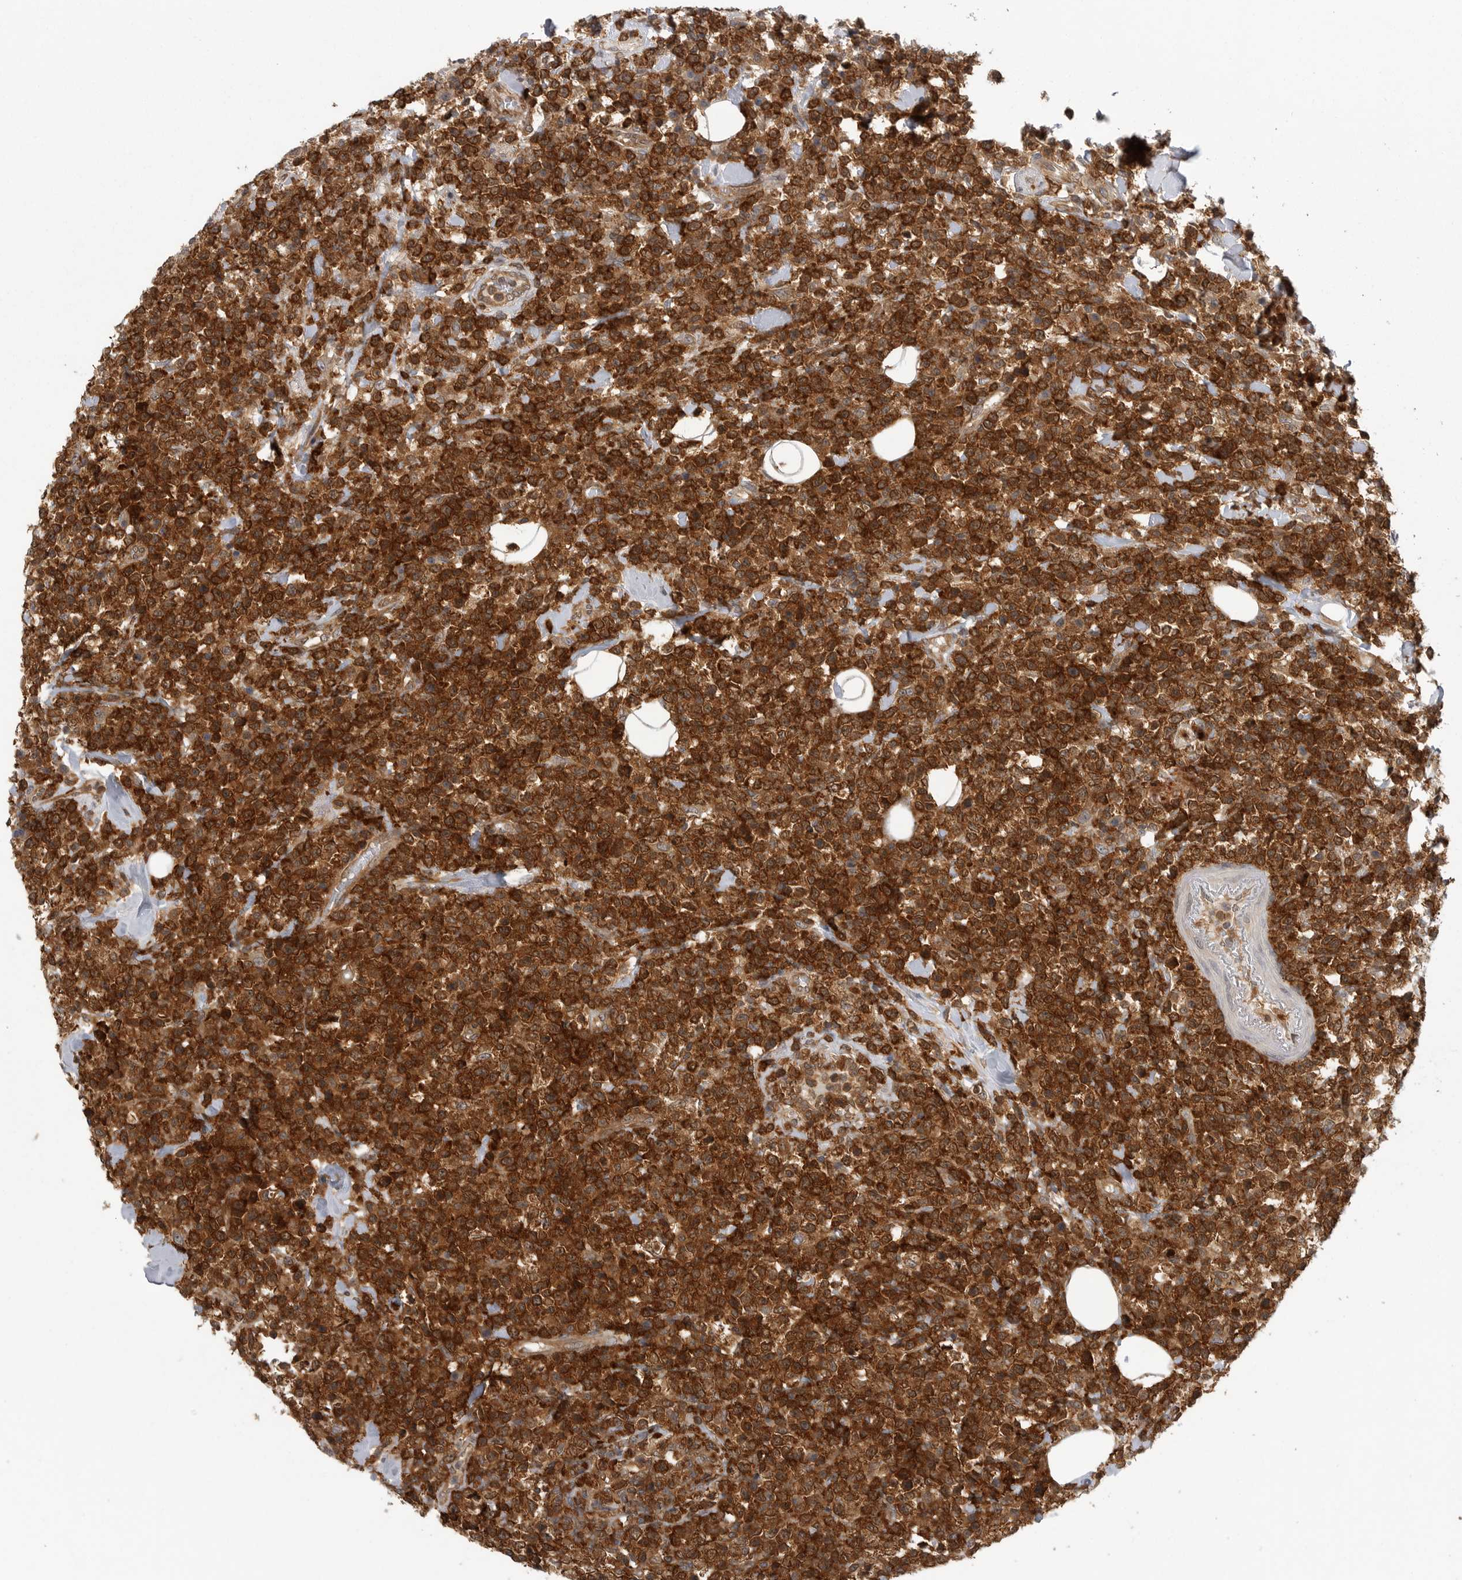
{"staining": {"intensity": "strong", "quantity": ">75%", "location": "cytoplasmic/membranous"}, "tissue": "lymphoma", "cell_type": "Tumor cells", "image_type": "cancer", "snomed": [{"axis": "morphology", "description": "Malignant lymphoma, non-Hodgkin's type, High grade"}, {"axis": "topography", "description": "Colon"}], "caption": "A photomicrograph of human malignant lymphoma, non-Hodgkin's type (high-grade) stained for a protein shows strong cytoplasmic/membranous brown staining in tumor cells.", "gene": "CACYBP", "patient": {"sex": "female", "age": 53}}